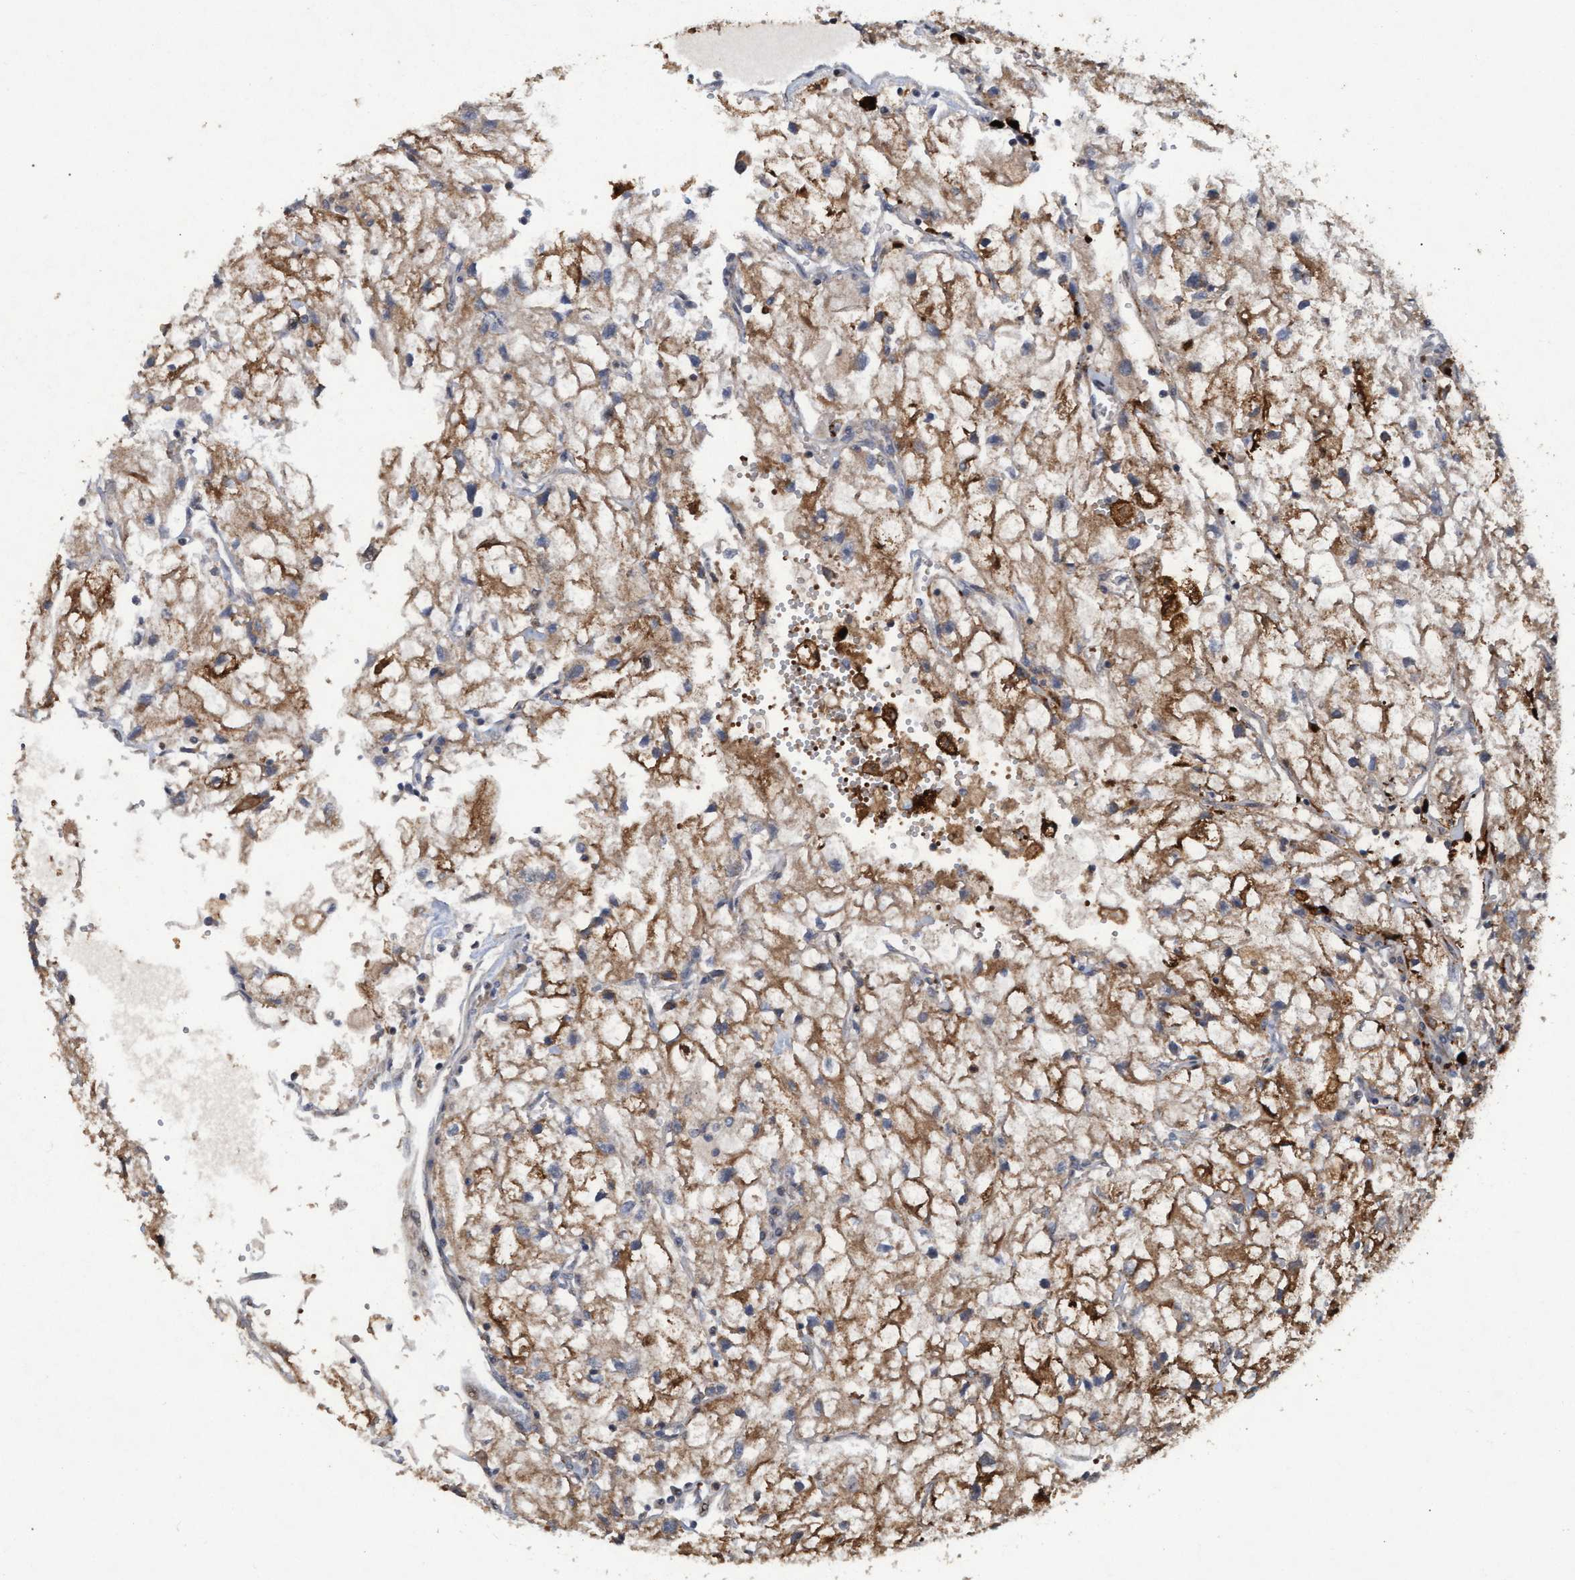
{"staining": {"intensity": "moderate", "quantity": ">75%", "location": "cytoplasmic/membranous"}, "tissue": "renal cancer", "cell_type": "Tumor cells", "image_type": "cancer", "snomed": [{"axis": "morphology", "description": "Adenocarcinoma, NOS"}, {"axis": "topography", "description": "Kidney"}], "caption": "Moderate cytoplasmic/membranous staining for a protein is present in approximately >75% of tumor cells of adenocarcinoma (renal) using IHC.", "gene": "KCNC2", "patient": {"sex": "female", "age": 70}}